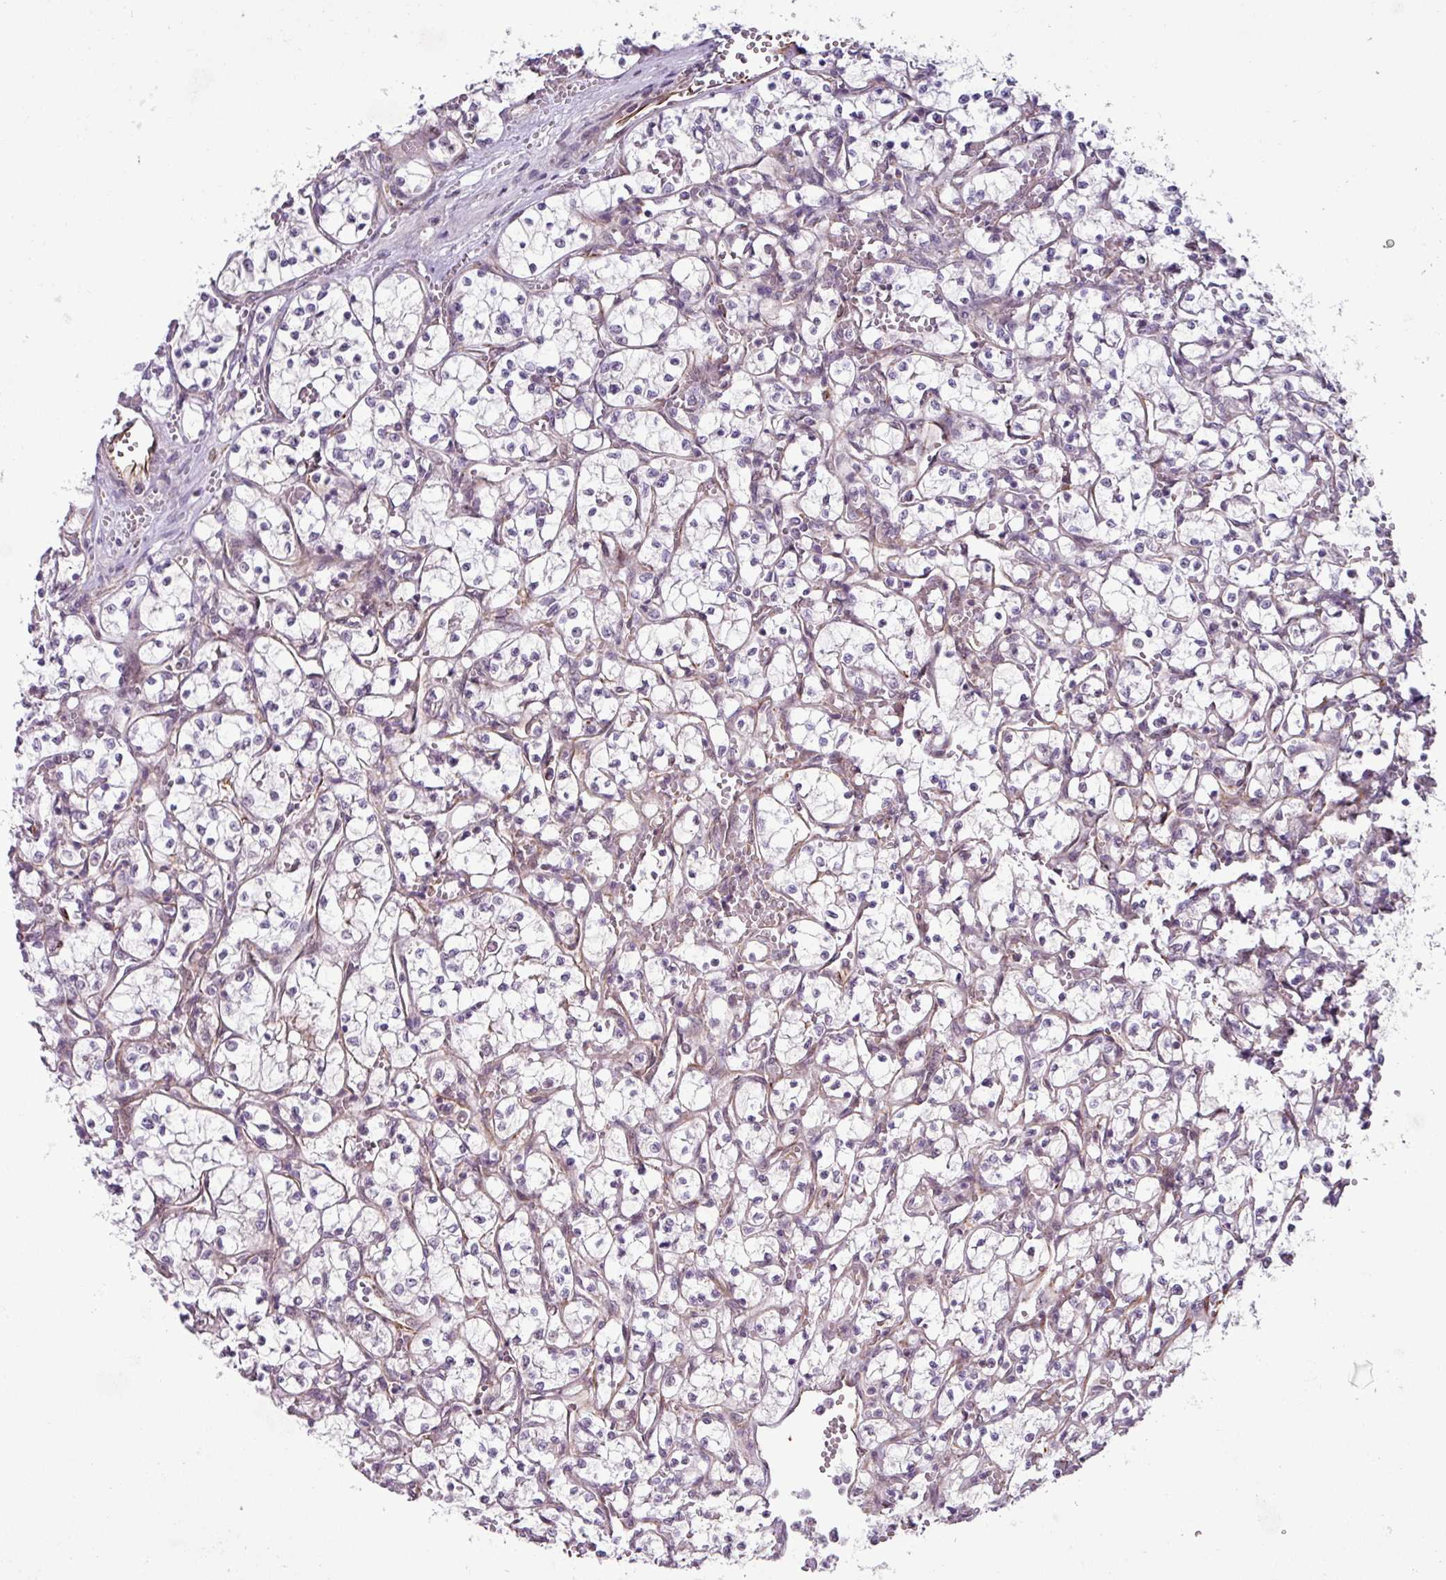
{"staining": {"intensity": "negative", "quantity": "none", "location": "none"}, "tissue": "renal cancer", "cell_type": "Tumor cells", "image_type": "cancer", "snomed": [{"axis": "morphology", "description": "Adenocarcinoma, NOS"}, {"axis": "topography", "description": "Kidney"}], "caption": "IHC histopathology image of neoplastic tissue: human renal cancer (adenocarcinoma) stained with DAB (3,3'-diaminobenzidine) demonstrates no significant protein staining in tumor cells.", "gene": "CHD3", "patient": {"sex": "female", "age": 69}}